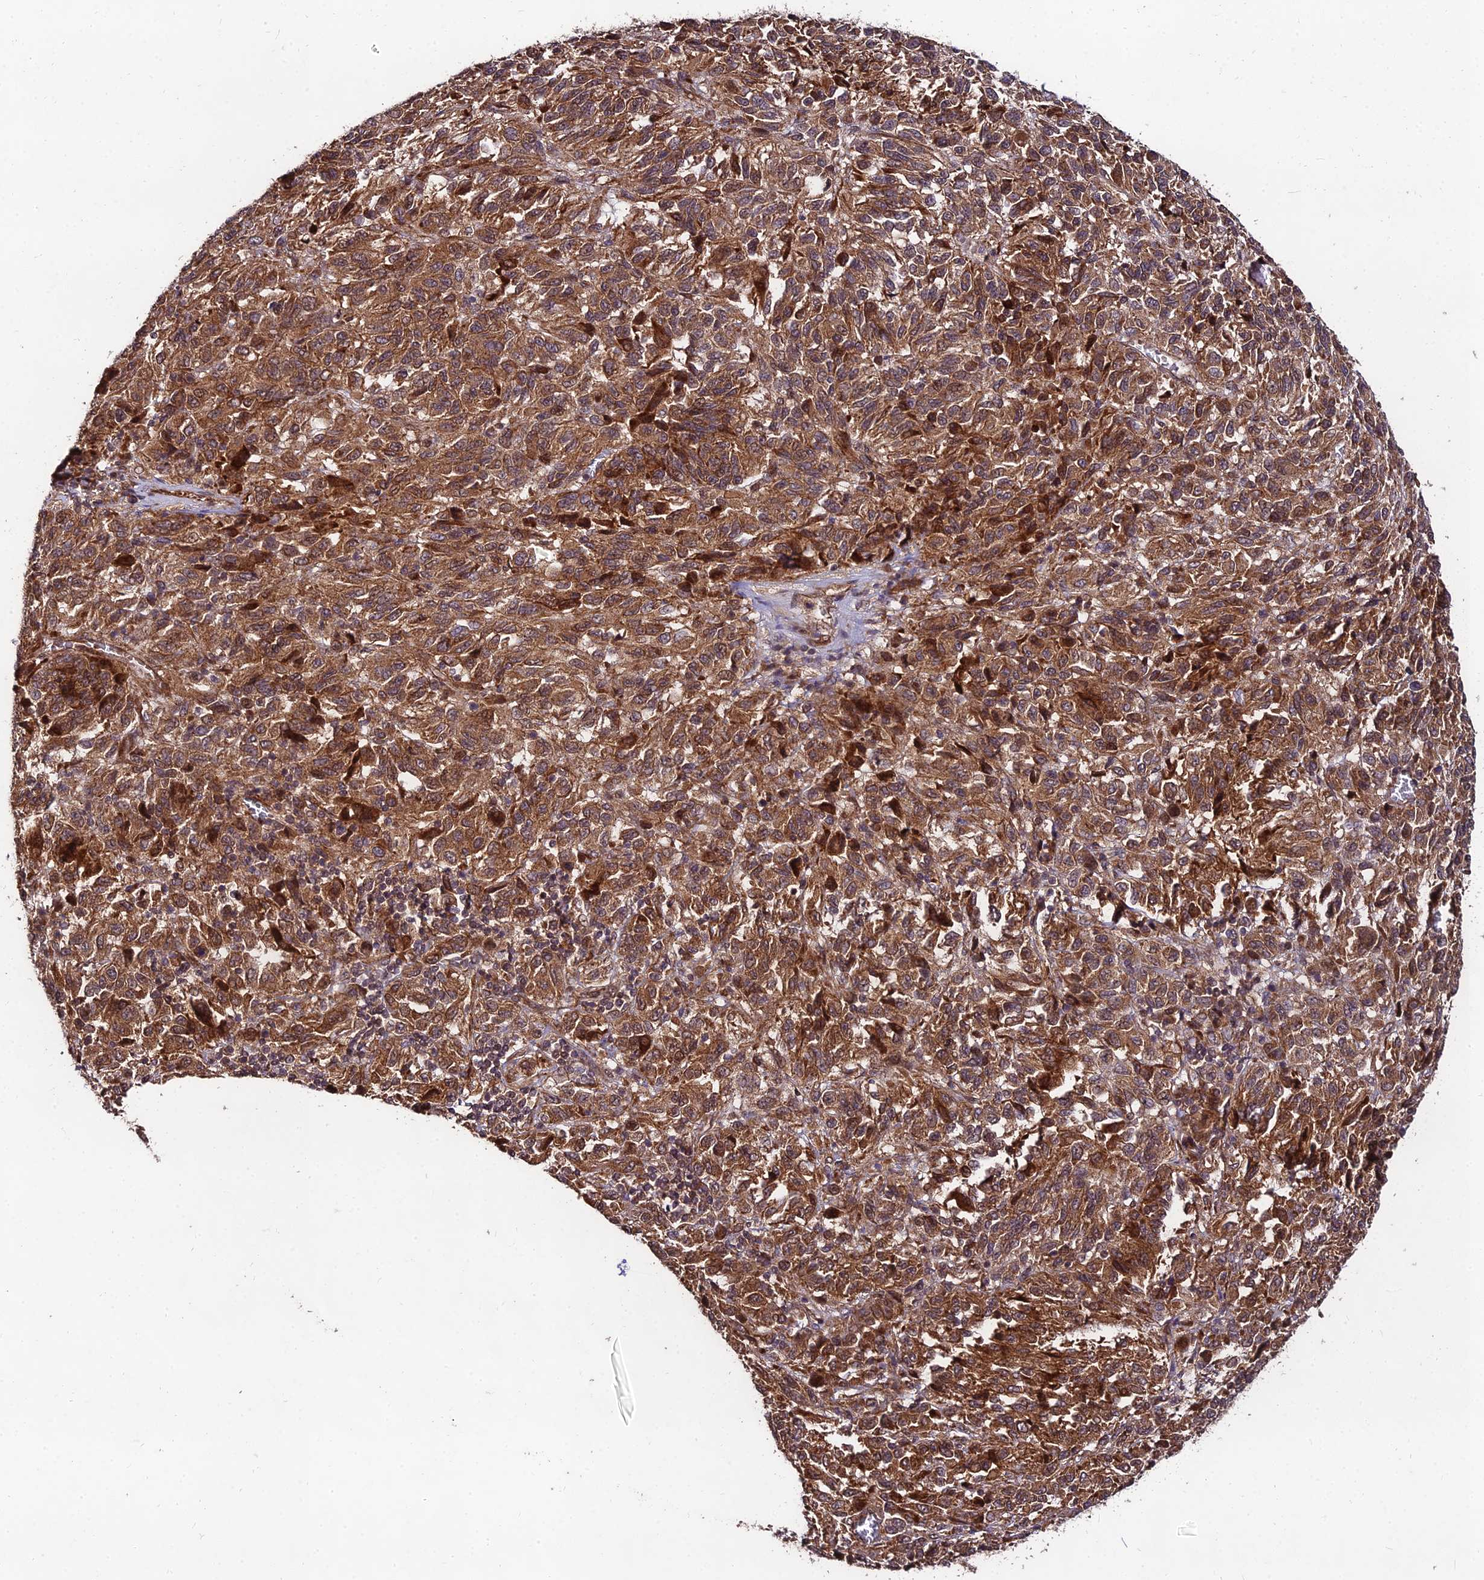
{"staining": {"intensity": "moderate", "quantity": ">75%", "location": "cytoplasmic/membranous,nuclear"}, "tissue": "melanoma", "cell_type": "Tumor cells", "image_type": "cancer", "snomed": [{"axis": "morphology", "description": "Malignant melanoma, Metastatic site"}, {"axis": "topography", "description": "Lung"}], "caption": "Melanoma was stained to show a protein in brown. There is medium levels of moderate cytoplasmic/membranous and nuclear positivity in about >75% of tumor cells. The staining is performed using DAB brown chromogen to label protein expression. The nuclei are counter-stained blue using hematoxylin.", "gene": "MKKS", "patient": {"sex": "male", "age": 64}}